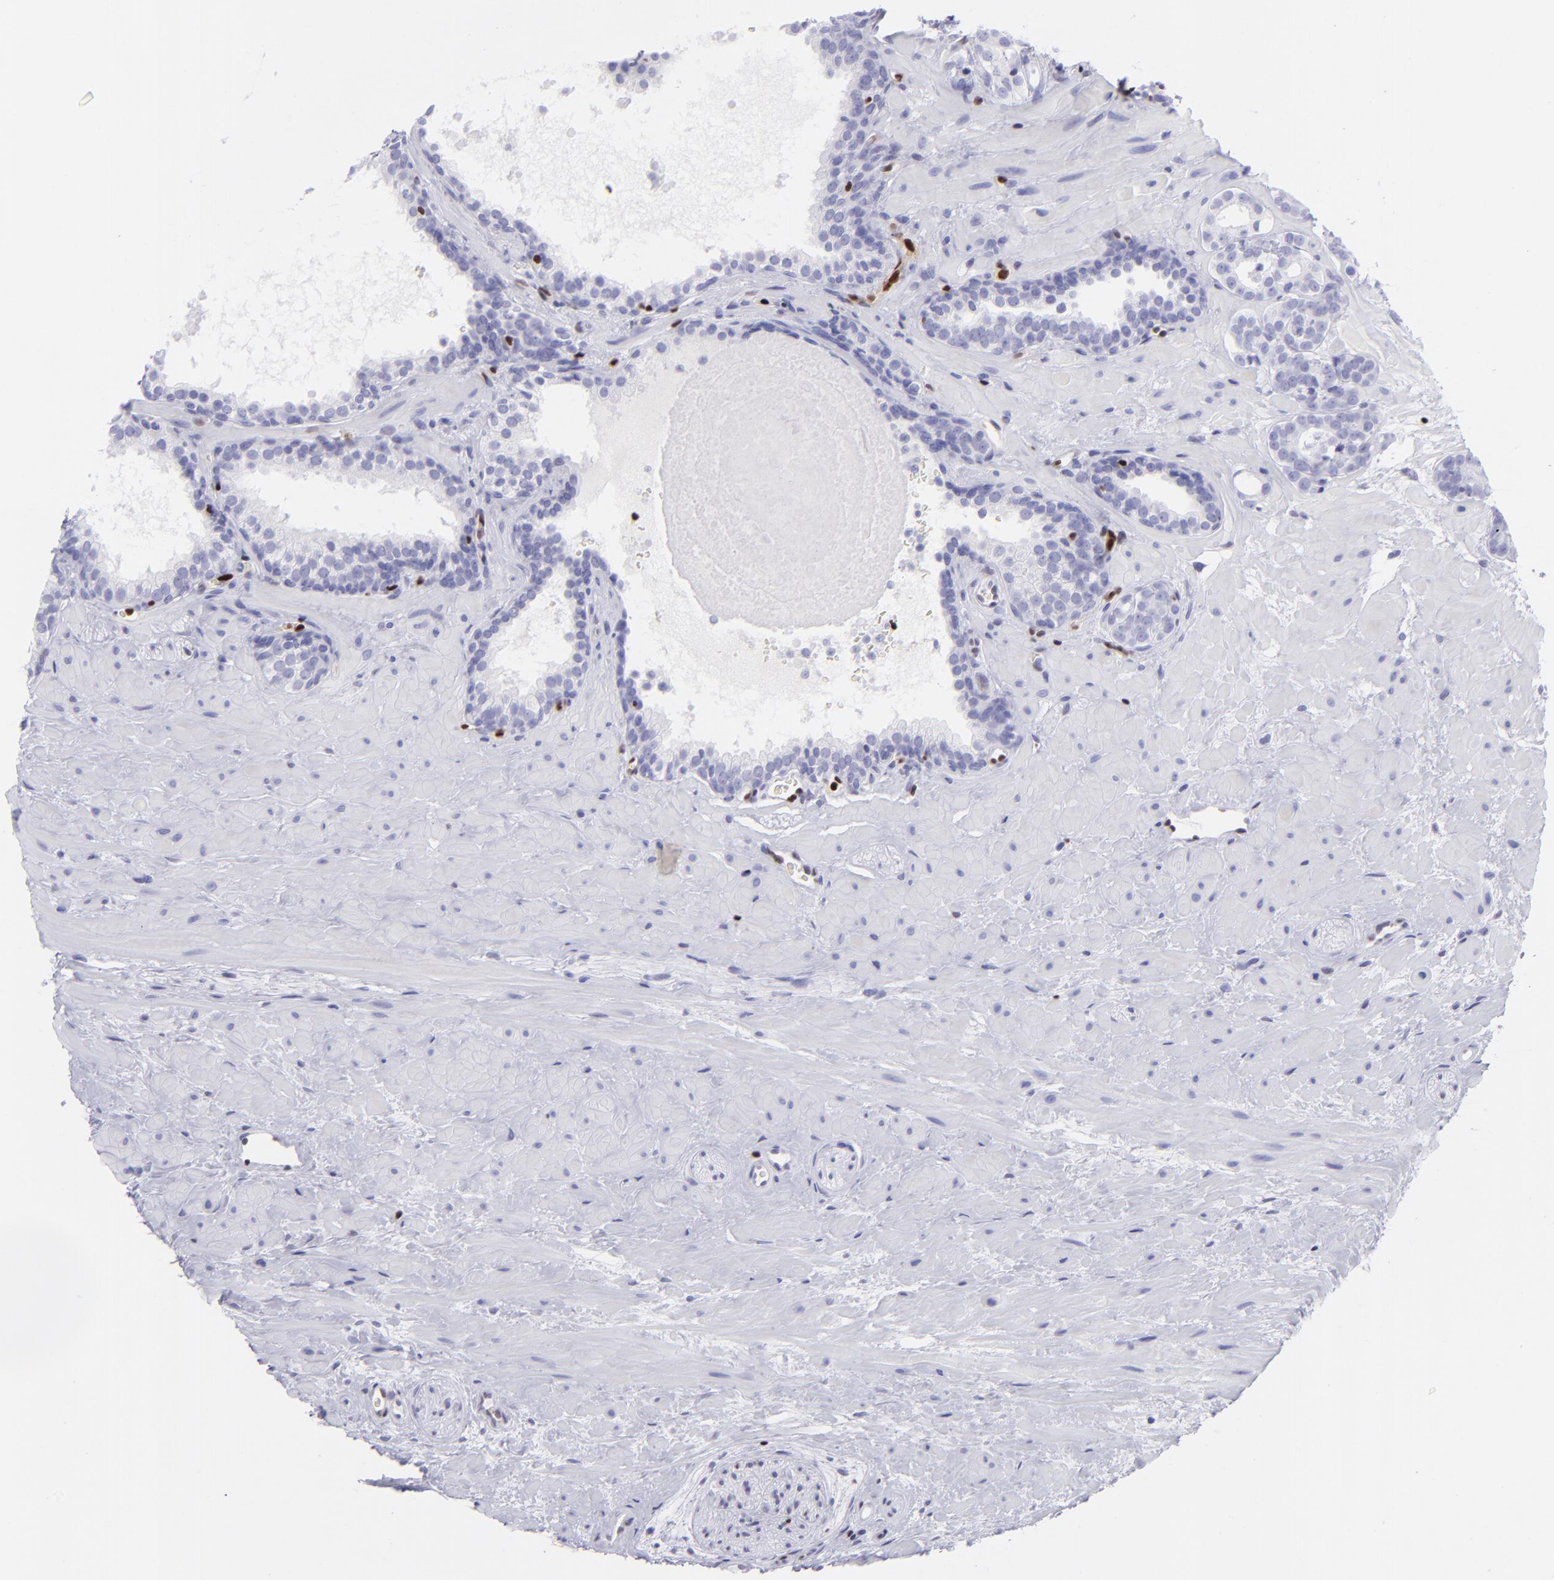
{"staining": {"intensity": "negative", "quantity": "none", "location": "none"}, "tissue": "prostate cancer", "cell_type": "Tumor cells", "image_type": "cancer", "snomed": [{"axis": "morphology", "description": "Adenocarcinoma, Low grade"}, {"axis": "topography", "description": "Prostate"}], "caption": "This is an immunohistochemistry photomicrograph of prostate cancer. There is no positivity in tumor cells.", "gene": "ETS1", "patient": {"sex": "male", "age": 57}}